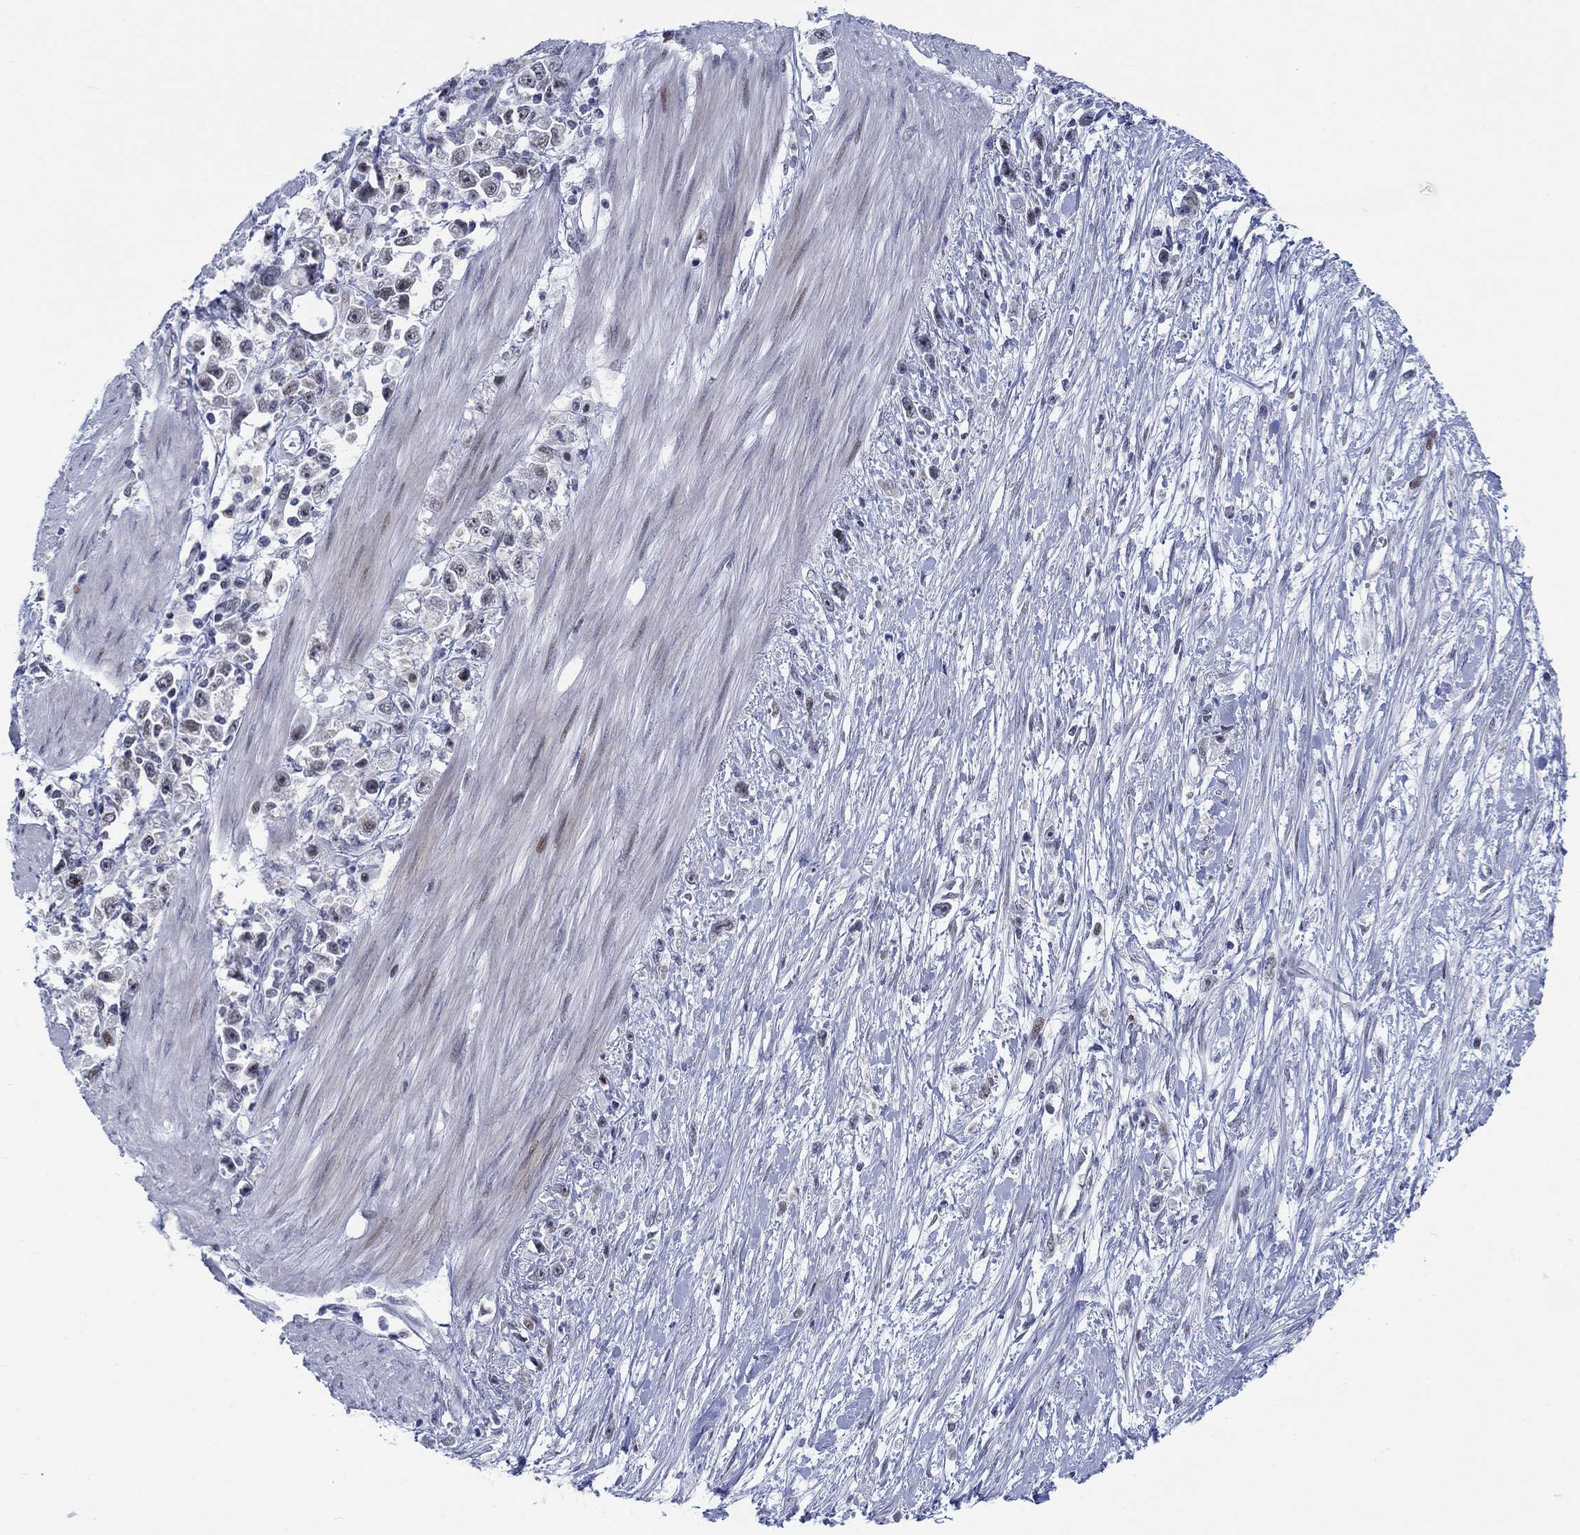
{"staining": {"intensity": "weak", "quantity": "<25%", "location": "nuclear"}, "tissue": "stomach cancer", "cell_type": "Tumor cells", "image_type": "cancer", "snomed": [{"axis": "morphology", "description": "Adenocarcinoma, NOS"}, {"axis": "topography", "description": "Stomach"}], "caption": "Tumor cells are negative for protein expression in human stomach adenocarcinoma. (IHC, brightfield microscopy, high magnification).", "gene": "NEU3", "patient": {"sex": "female", "age": 59}}